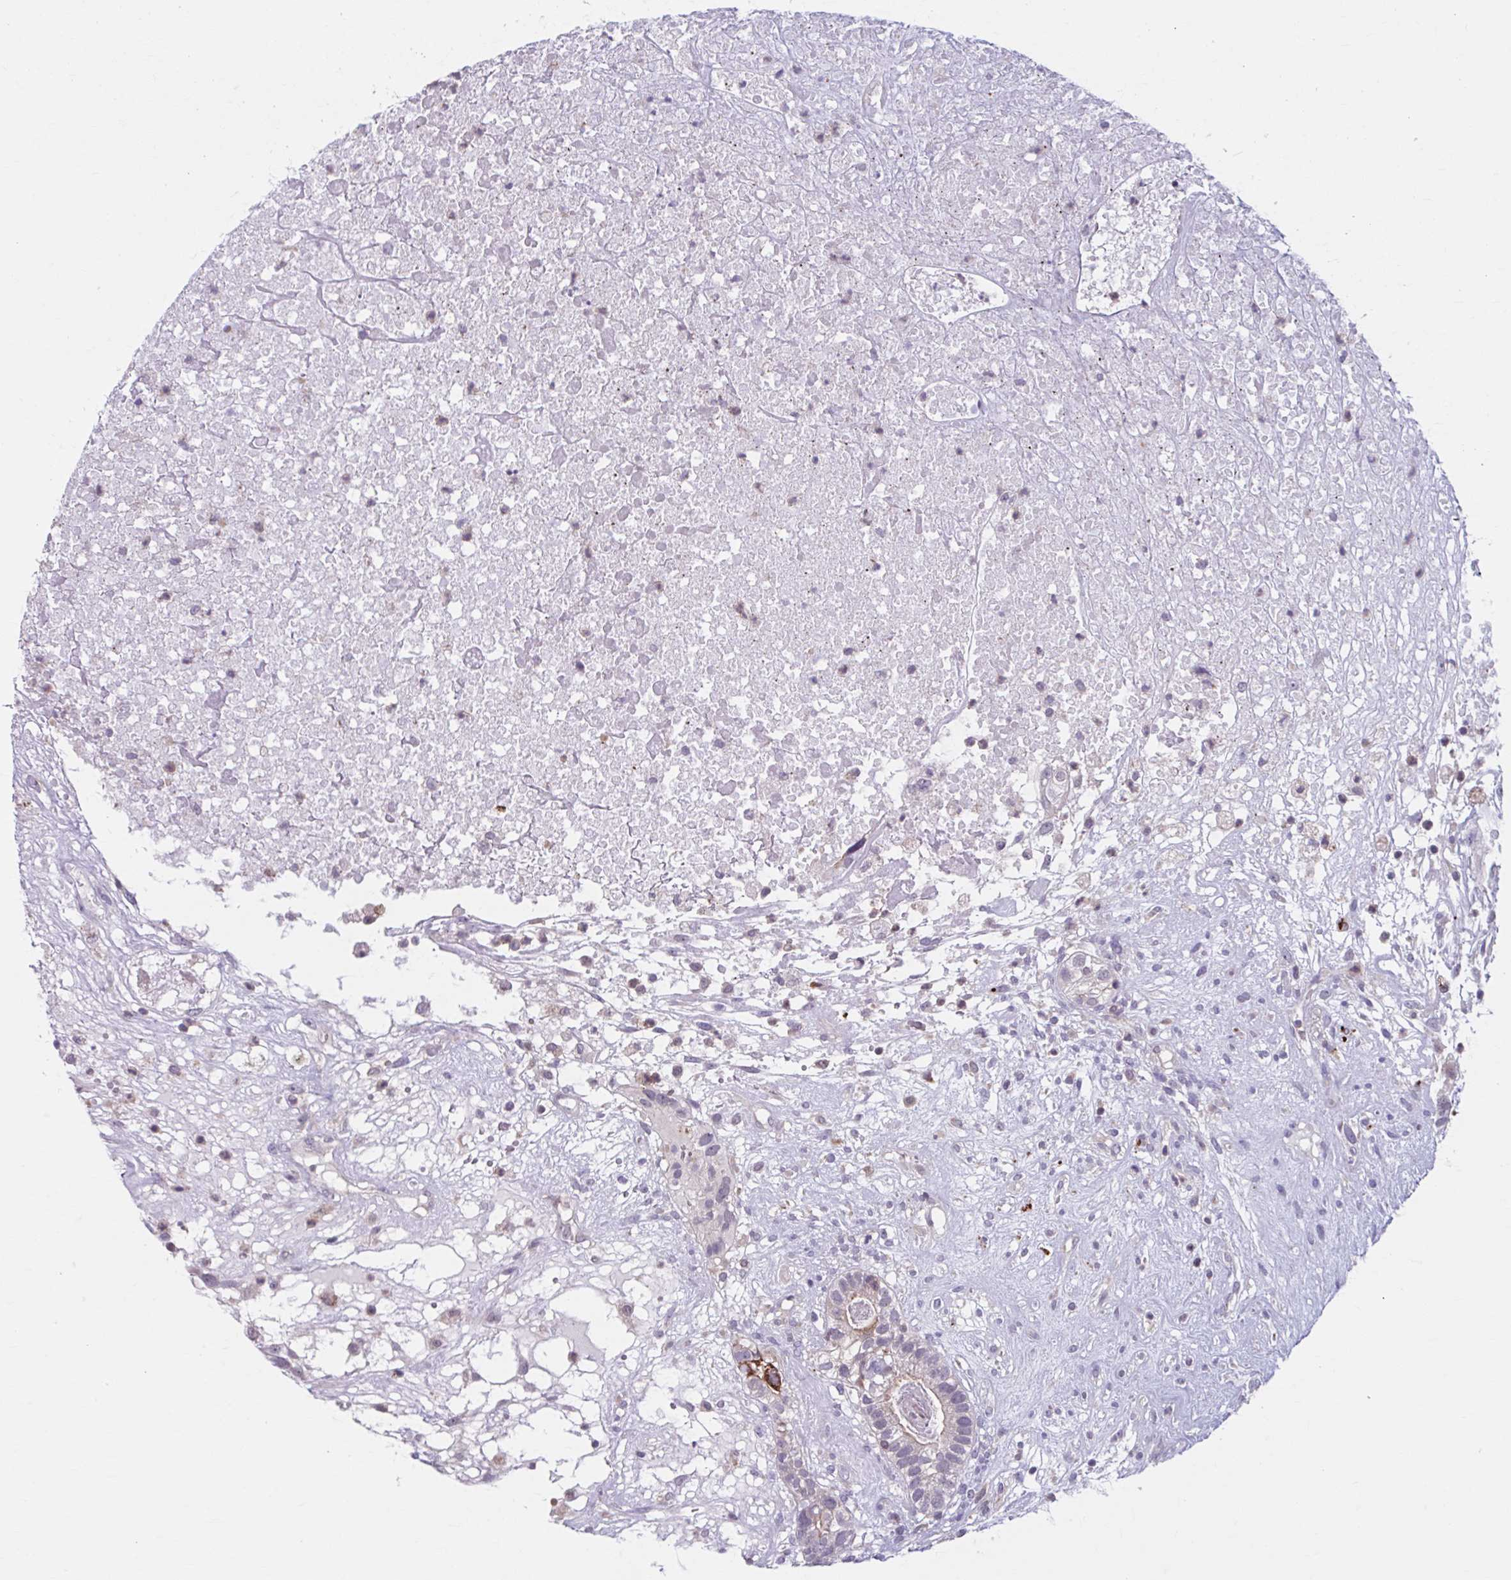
{"staining": {"intensity": "negative", "quantity": "none", "location": "none"}, "tissue": "testis cancer", "cell_type": "Tumor cells", "image_type": "cancer", "snomed": [{"axis": "morphology", "description": "Seminoma, NOS"}, {"axis": "morphology", "description": "Carcinoma, Embryonal, NOS"}, {"axis": "topography", "description": "Testis"}], "caption": "This is an immunohistochemistry (IHC) micrograph of testis cancer (embryonal carcinoma). There is no expression in tumor cells.", "gene": "ADAT3", "patient": {"sex": "male", "age": 41}}